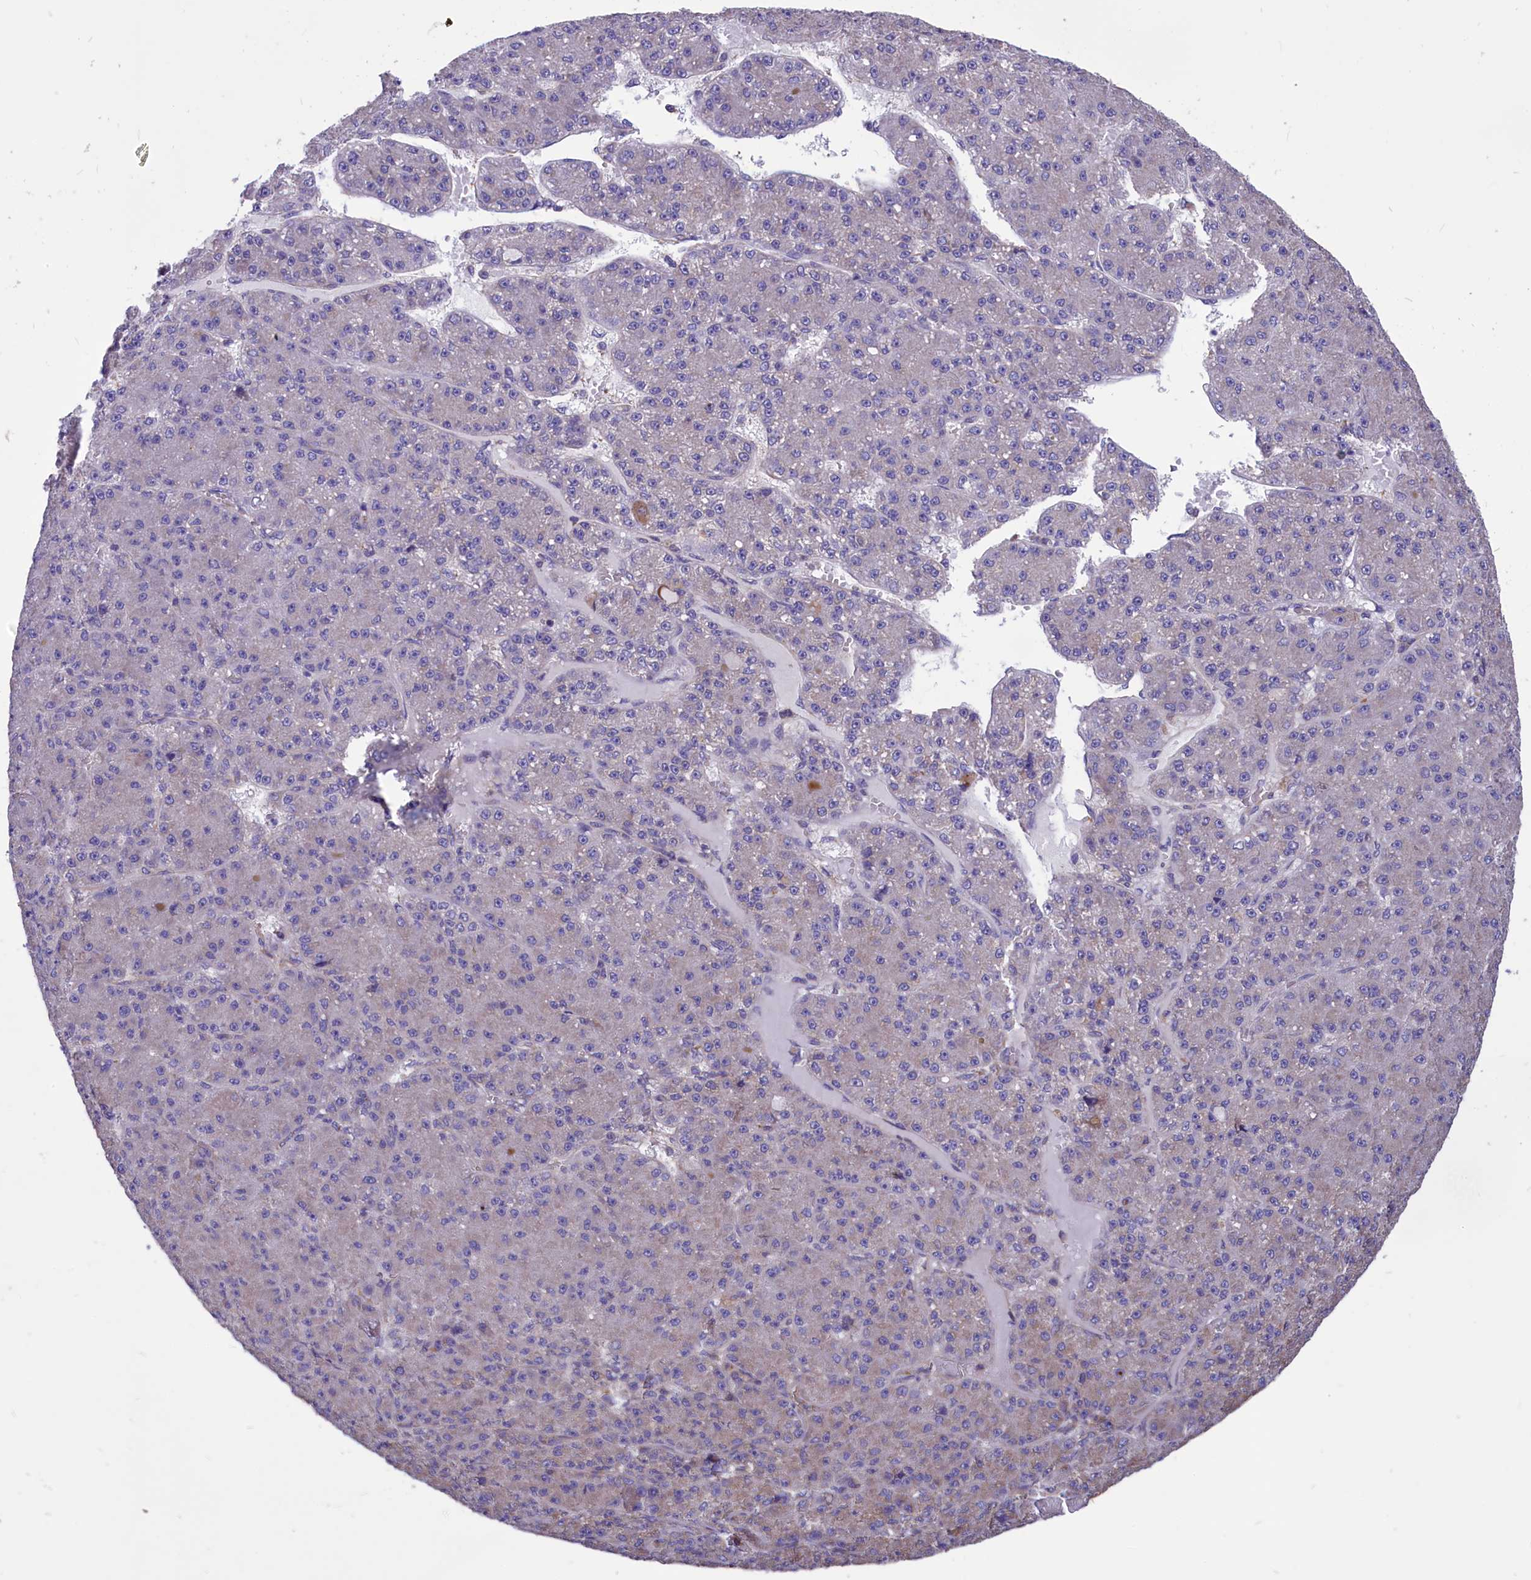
{"staining": {"intensity": "negative", "quantity": "none", "location": "none"}, "tissue": "liver cancer", "cell_type": "Tumor cells", "image_type": "cancer", "snomed": [{"axis": "morphology", "description": "Carcinoma, Hepatocellular, NOS"}, {"axis": "topography", "description": "Liver"}], "caption": "A histopathology image of liver hepatocellular carcinoma stained for a protein reveals no brown staining in tumor cells.", "gene": "AMDHD2", "patient": {"sex": "male", "age": 67}}